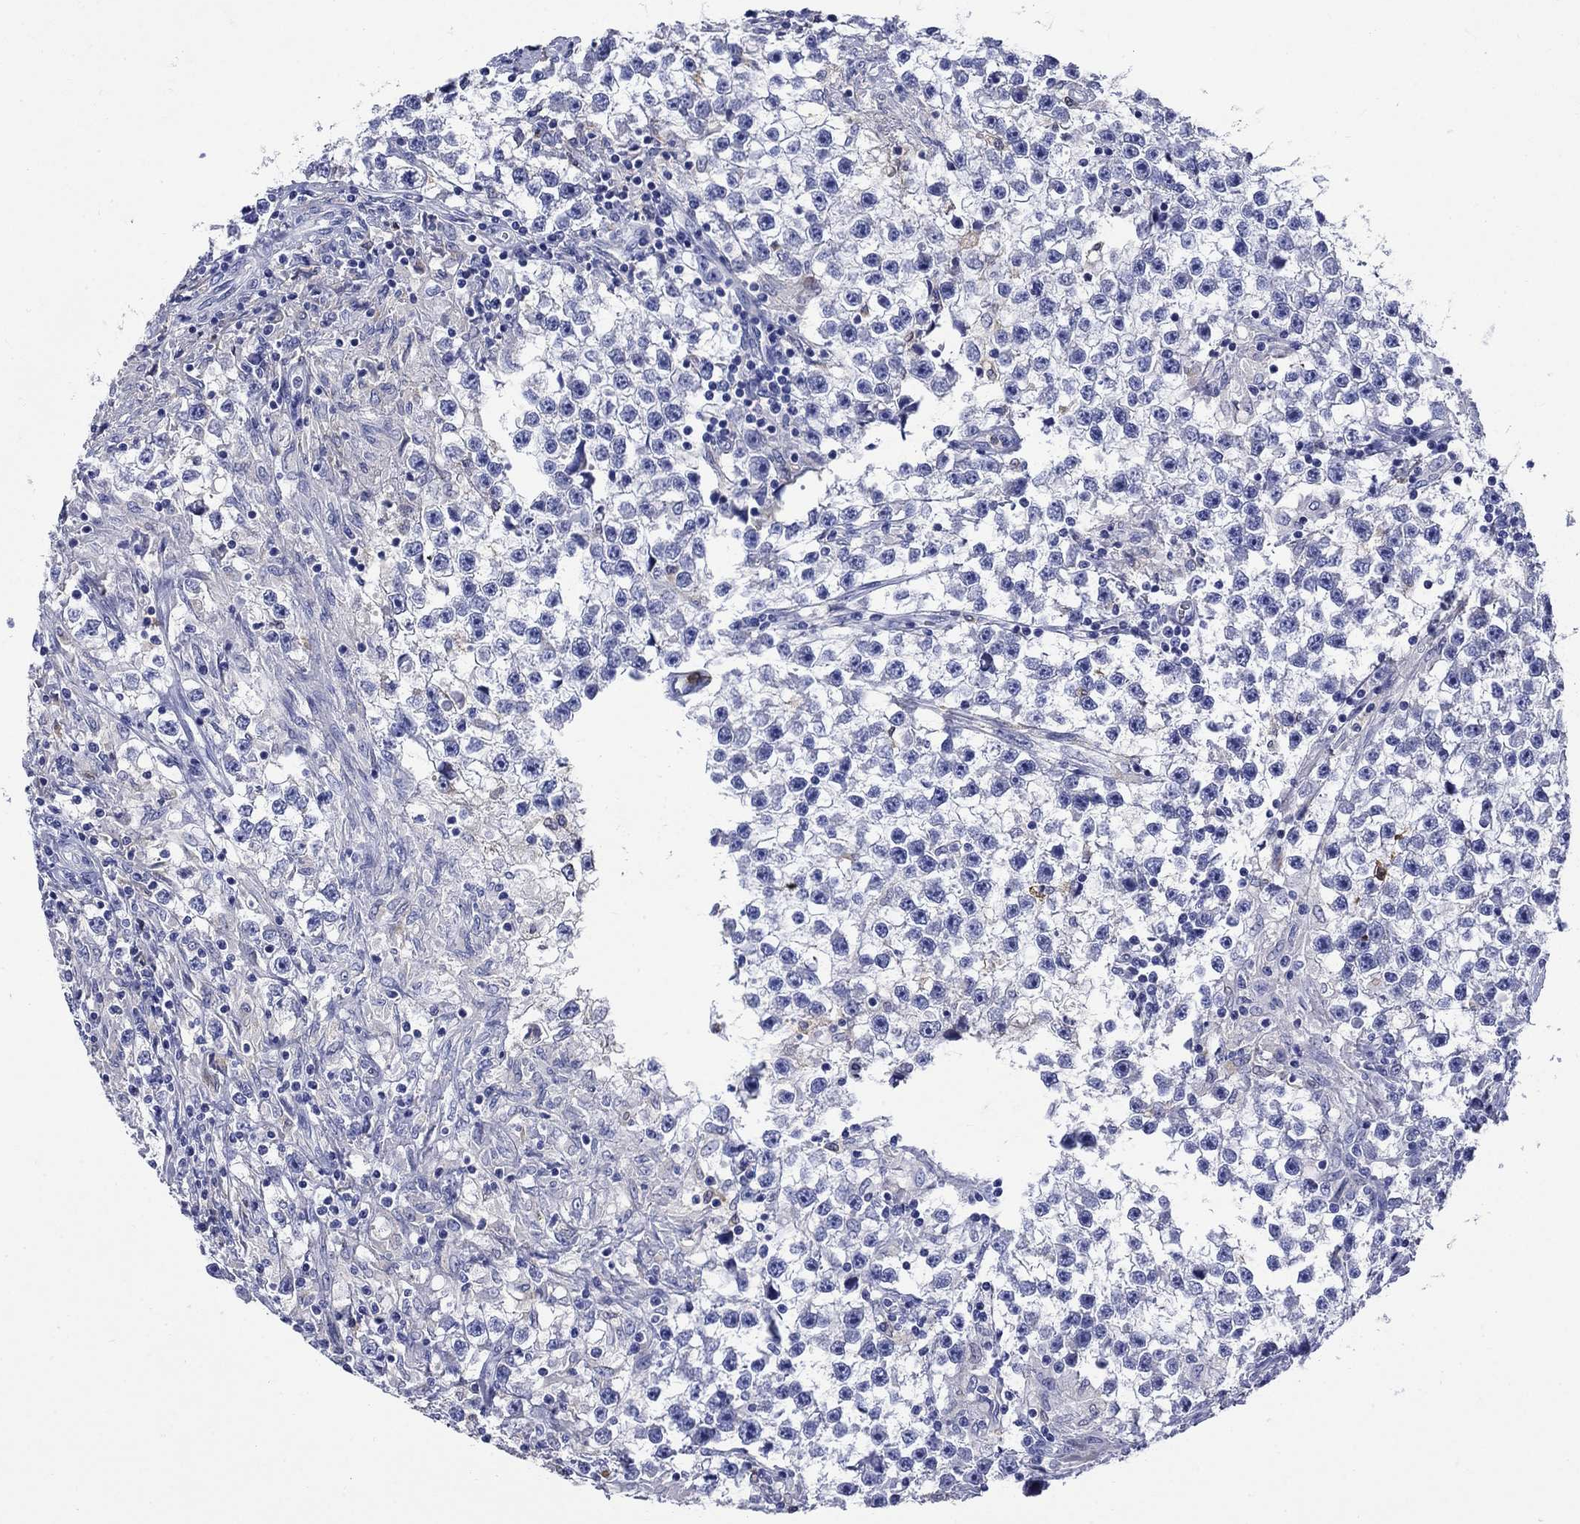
{"staining": {"intensity": "negative", "quantity": "none", "location": "none"}, "tissue": "testis cancer", "cell_type": "Tumor cells", "image_type": "cancer", "snomed": [{"axis": "morphology", "description": "Seminoma, NOS"}, {"axis": "topography", "description": "Testis"}], "caption": "Tumor cells show no significant protein staining in testis seminoma.", "gene": "TFR2", "patient": {"sex": "male", "age": 59}}